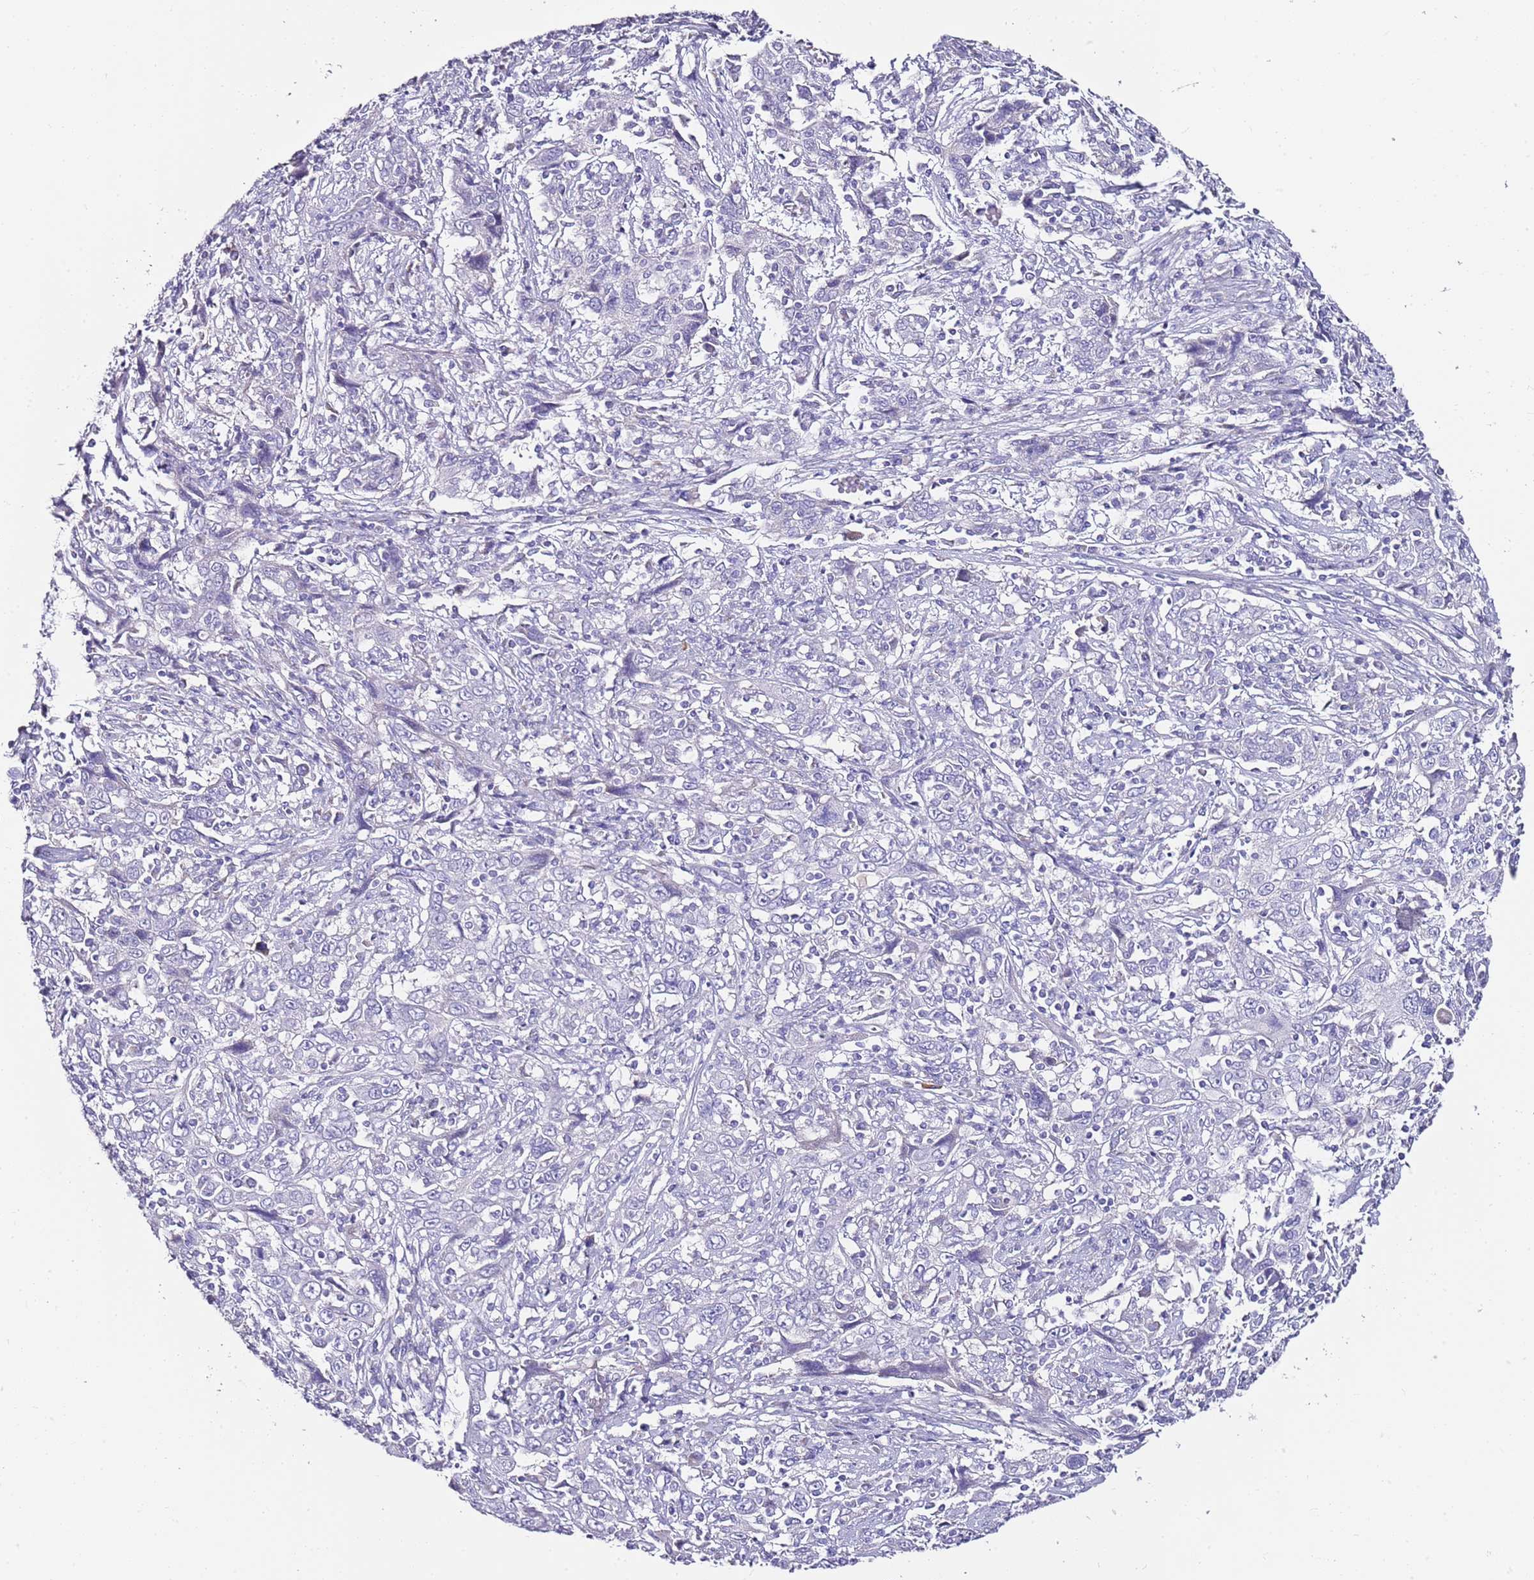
{"staining": {"intensity": "negative", "quantity": "none", "location": "none"}, "tissue": "cervical cancer", "cell_type": "Tumor cells", "image_type": "cancer", "snomed": [{"axis": "morphology", "description": "Squamous cell carcinoma, NOS"}, {"axis": "topography", "description": "Cervix"}], "caption": "IHC photomicrograph of neoplastic tissue: human squamous cell carcinoma (cervical) stained with DAB (3,3'-diaminobenzidine) reveals no significant protein positivity in tumor cells. Nuclei are stained in blue.", "gene": "MYBPC3", "patient": {"sex": "female", "age": 46}}